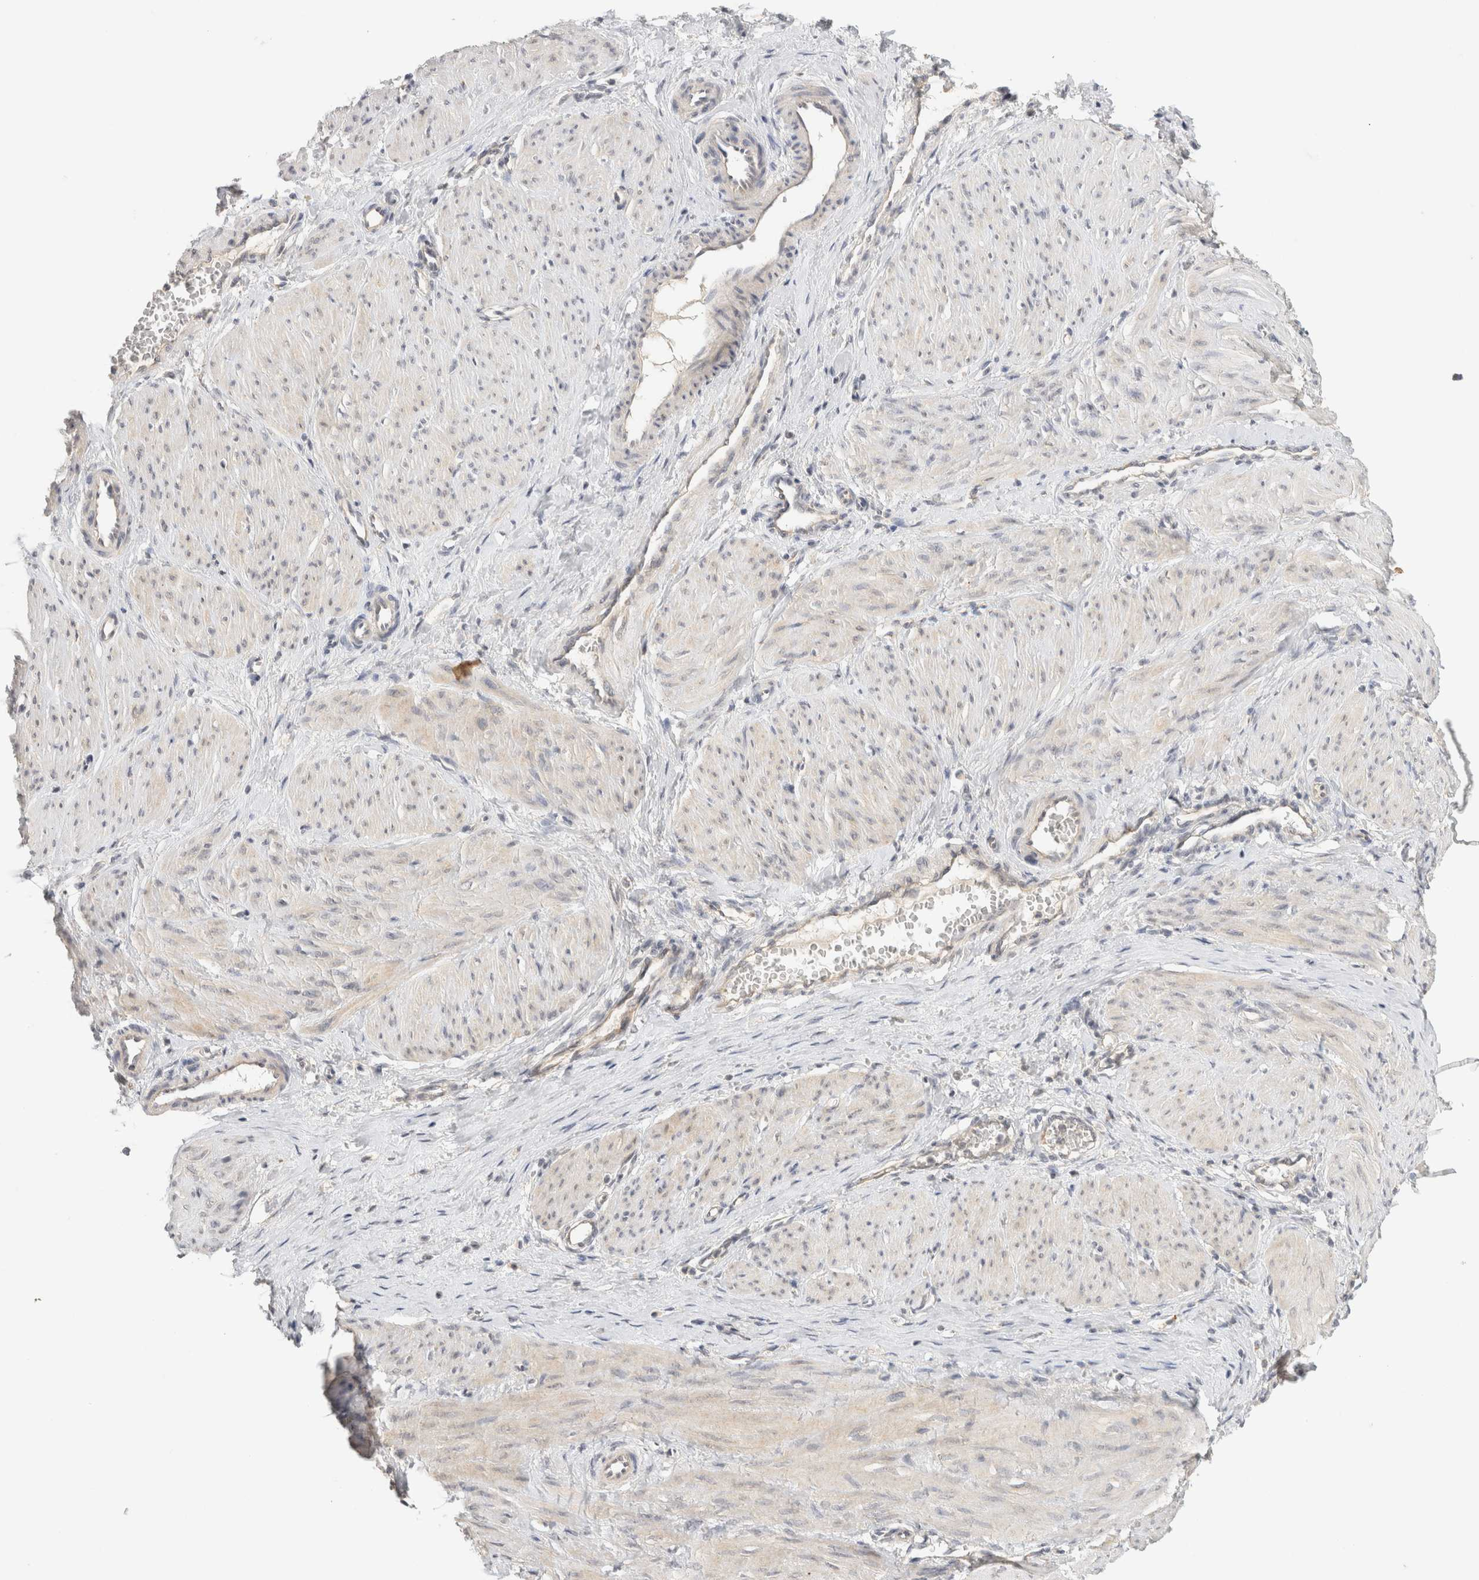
{"staining": {"intensity": "weak", "quantity": "25%-75%", "location": "cytoplasmic/membranous"}, "tissue": "smooth muscle", "cell_type": "Smooth muscle cells", "image_type": "normal", "snomed": [{"axis": "morphology", "description": "Normal tissue, NOS"}, {"axis": "topography", "description": "Endometrium"}], "caption": "Immunohistochemistry (IHC) (DAB (3,3'-diaminobenzidine)) staining of benign human smooth muscle demonstrates weak cytoplasmic/membranous protein staining in approximately 25%-75% of smooth muscle cells. (DAB IHC with brightfield microscopy, high magnification).", "gene": "CHRM4", "patient": {"sex": "female", "age": 33}}